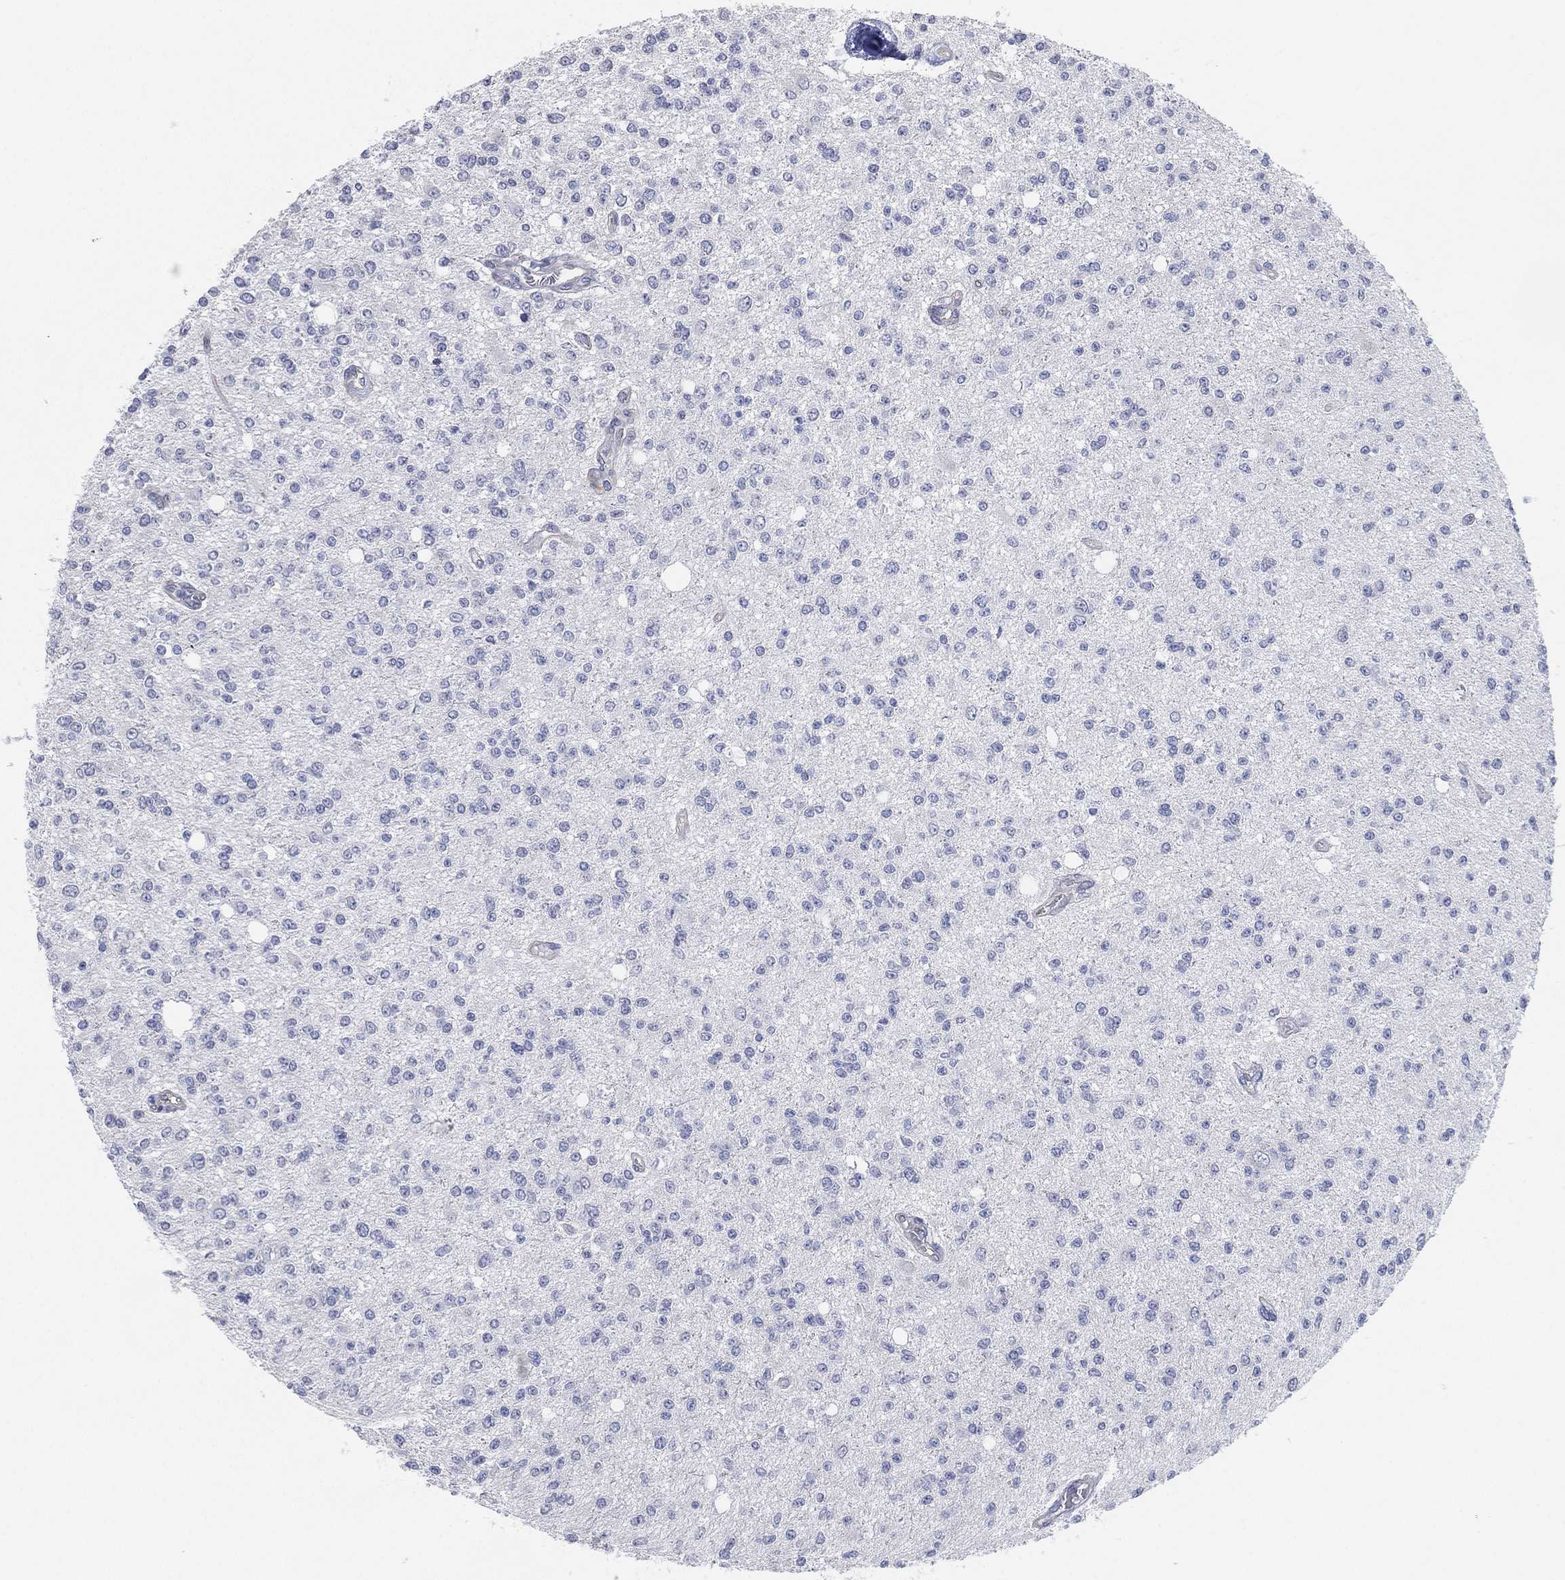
{"staining": {"intensity": "negative", "quantity": "none", "location": "none"}, "tissue": "glioma", "cell_type": "Tumor cells", "image_type": "cancer", "snomed": [{"axis": "morphology", "description": "Glioma, malignant, Low grade"}, {"axis": "topography", "description": "Brain"}], "caption": "Immunohistochemical staining of human glioma reveals no significant expression in tumor cells.", "gene": "CFTR", "patient": {"sex": "male", "age": 67}}